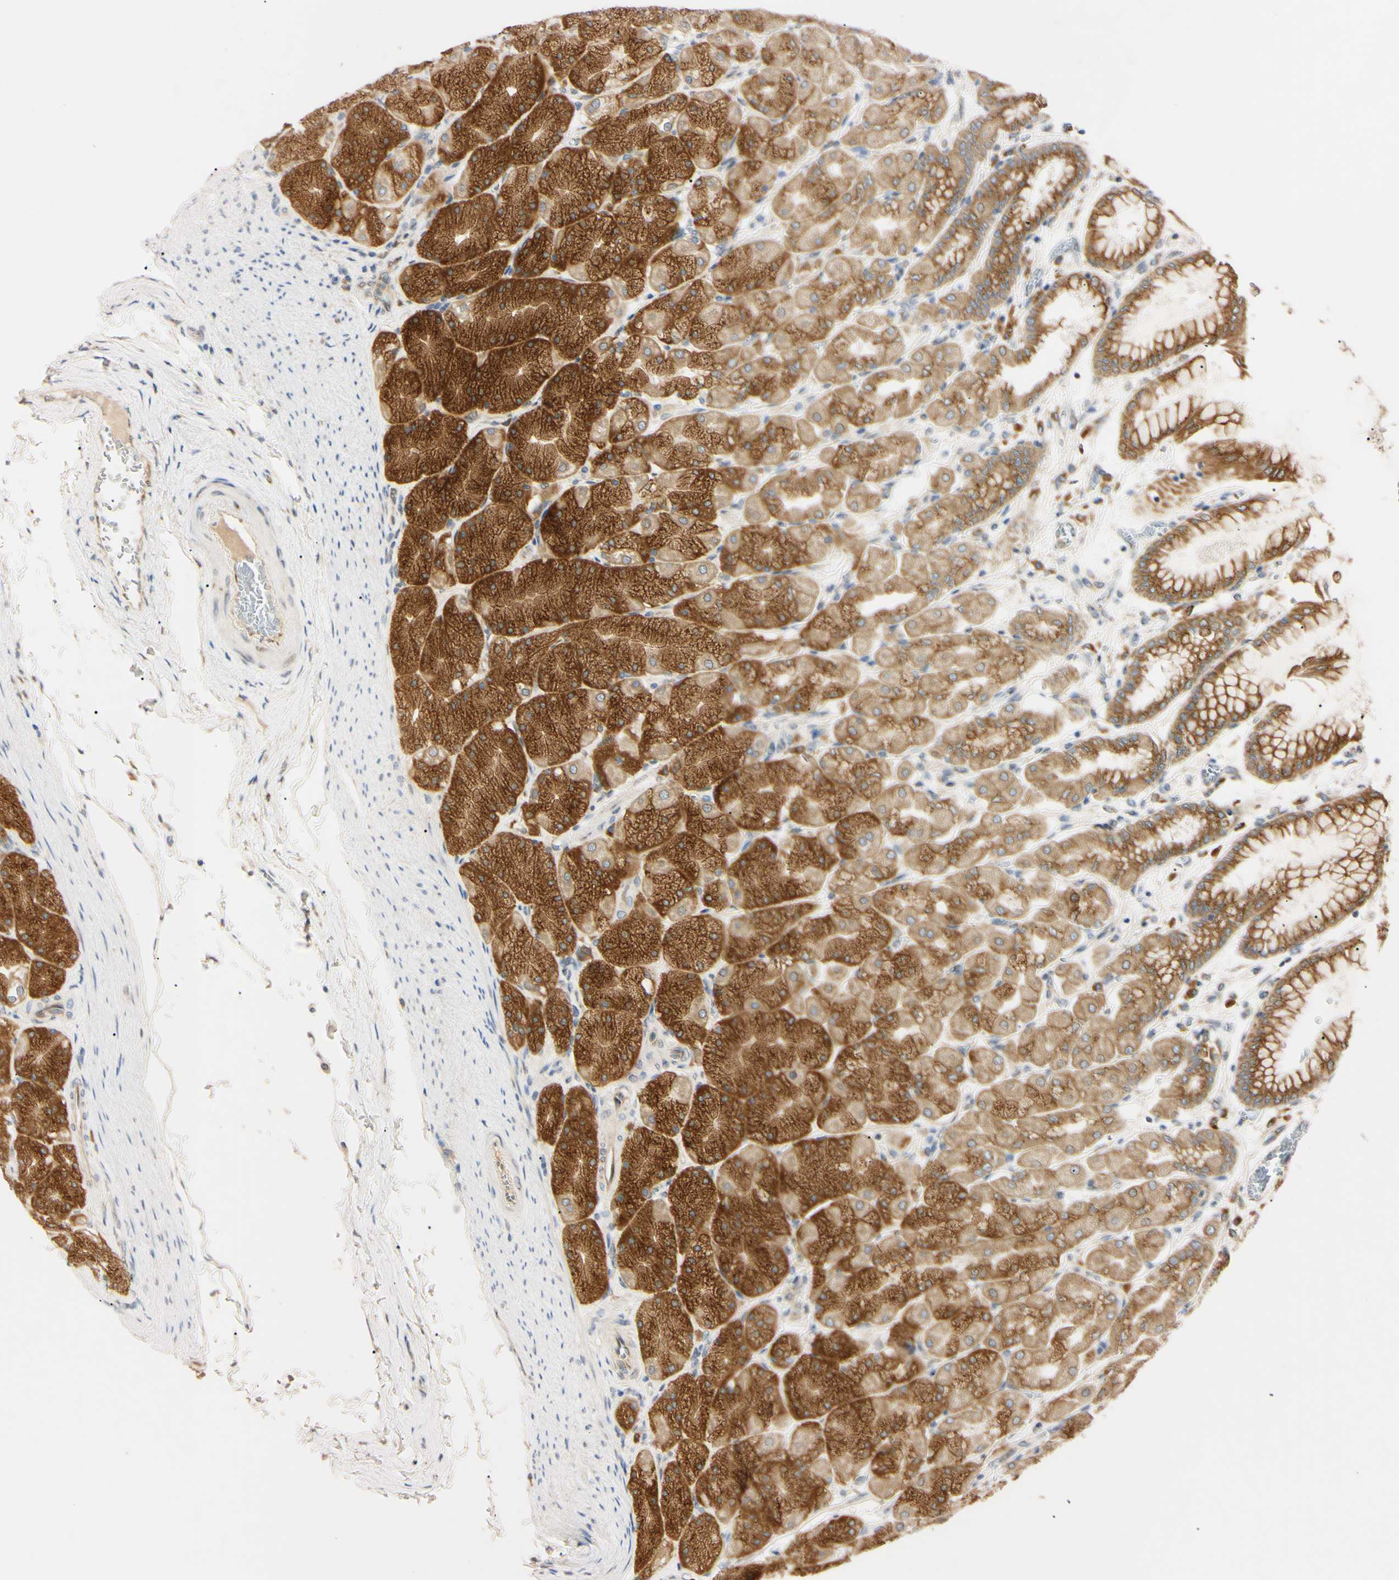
{"staining": {"intensity": "strong", "quantity": ">75%", "location": "cytoplasmic/membranous"}, "tissue": "stomach", "cell_type": "Glandular cells", "image_type": "normal", "snomed": [{"axis": "morphology", "description": "Normal tissue, NOS"}, {"axis": "topography", "description": "Stomach, upper"}], "caption": "An immunohistochemistry (IHC) photomicrograph of normal tissue is shown. Protein staining in brown highlights strong cytoplasmic/membranous positivity in stomach within glandular cells. Nuclei are stained in blue.", "gene": "IER3IP1", "patient": {"sex": "female", "age": 56}}